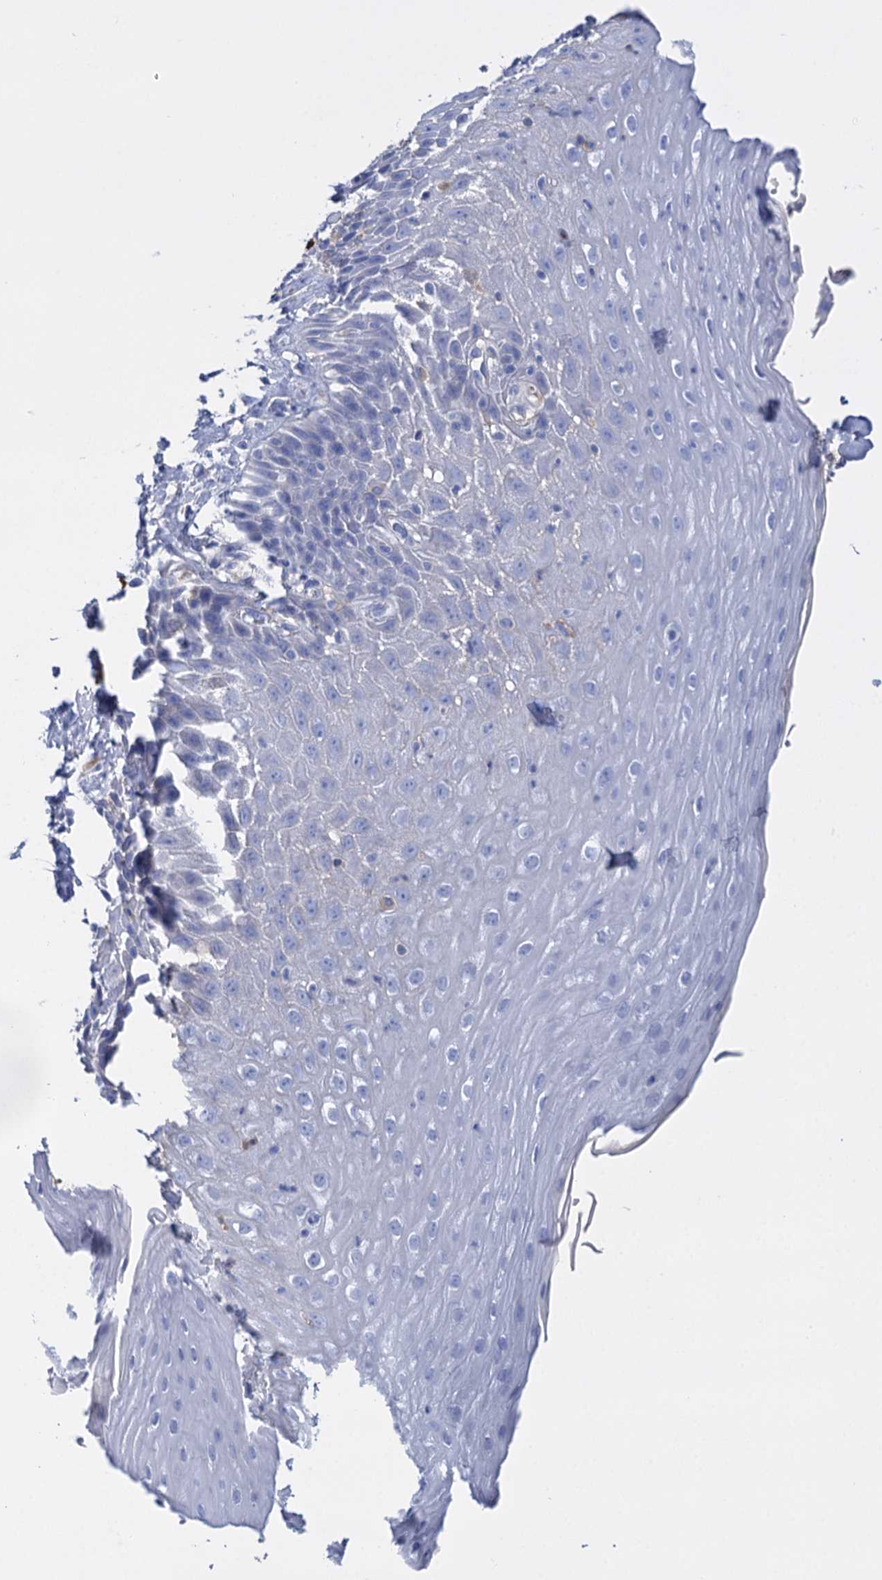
{"staining": {"intensity": "negative", "quantity": "none", "location": "none"}, "tissue": "esophagus", "cell_type": "Squamous epithelial cells", "image_type": "normal", "snomed": [{"axis": "morphology", "description": "Normal tissue, NOS"}, {"axis": "topography", "description": "Esophagus"}], "caption": "High magnification brightfield microscopy of benign esophagus stained with DAB (3,3'-diaminobenzidine) (brown) and counterstained with hematoxylin (blue): squamous epithelial cells show no significant positivity. Nuclei are stained in blue.", "gene": "FBXW12", "patient": {"sex": "female", "age": 61}}